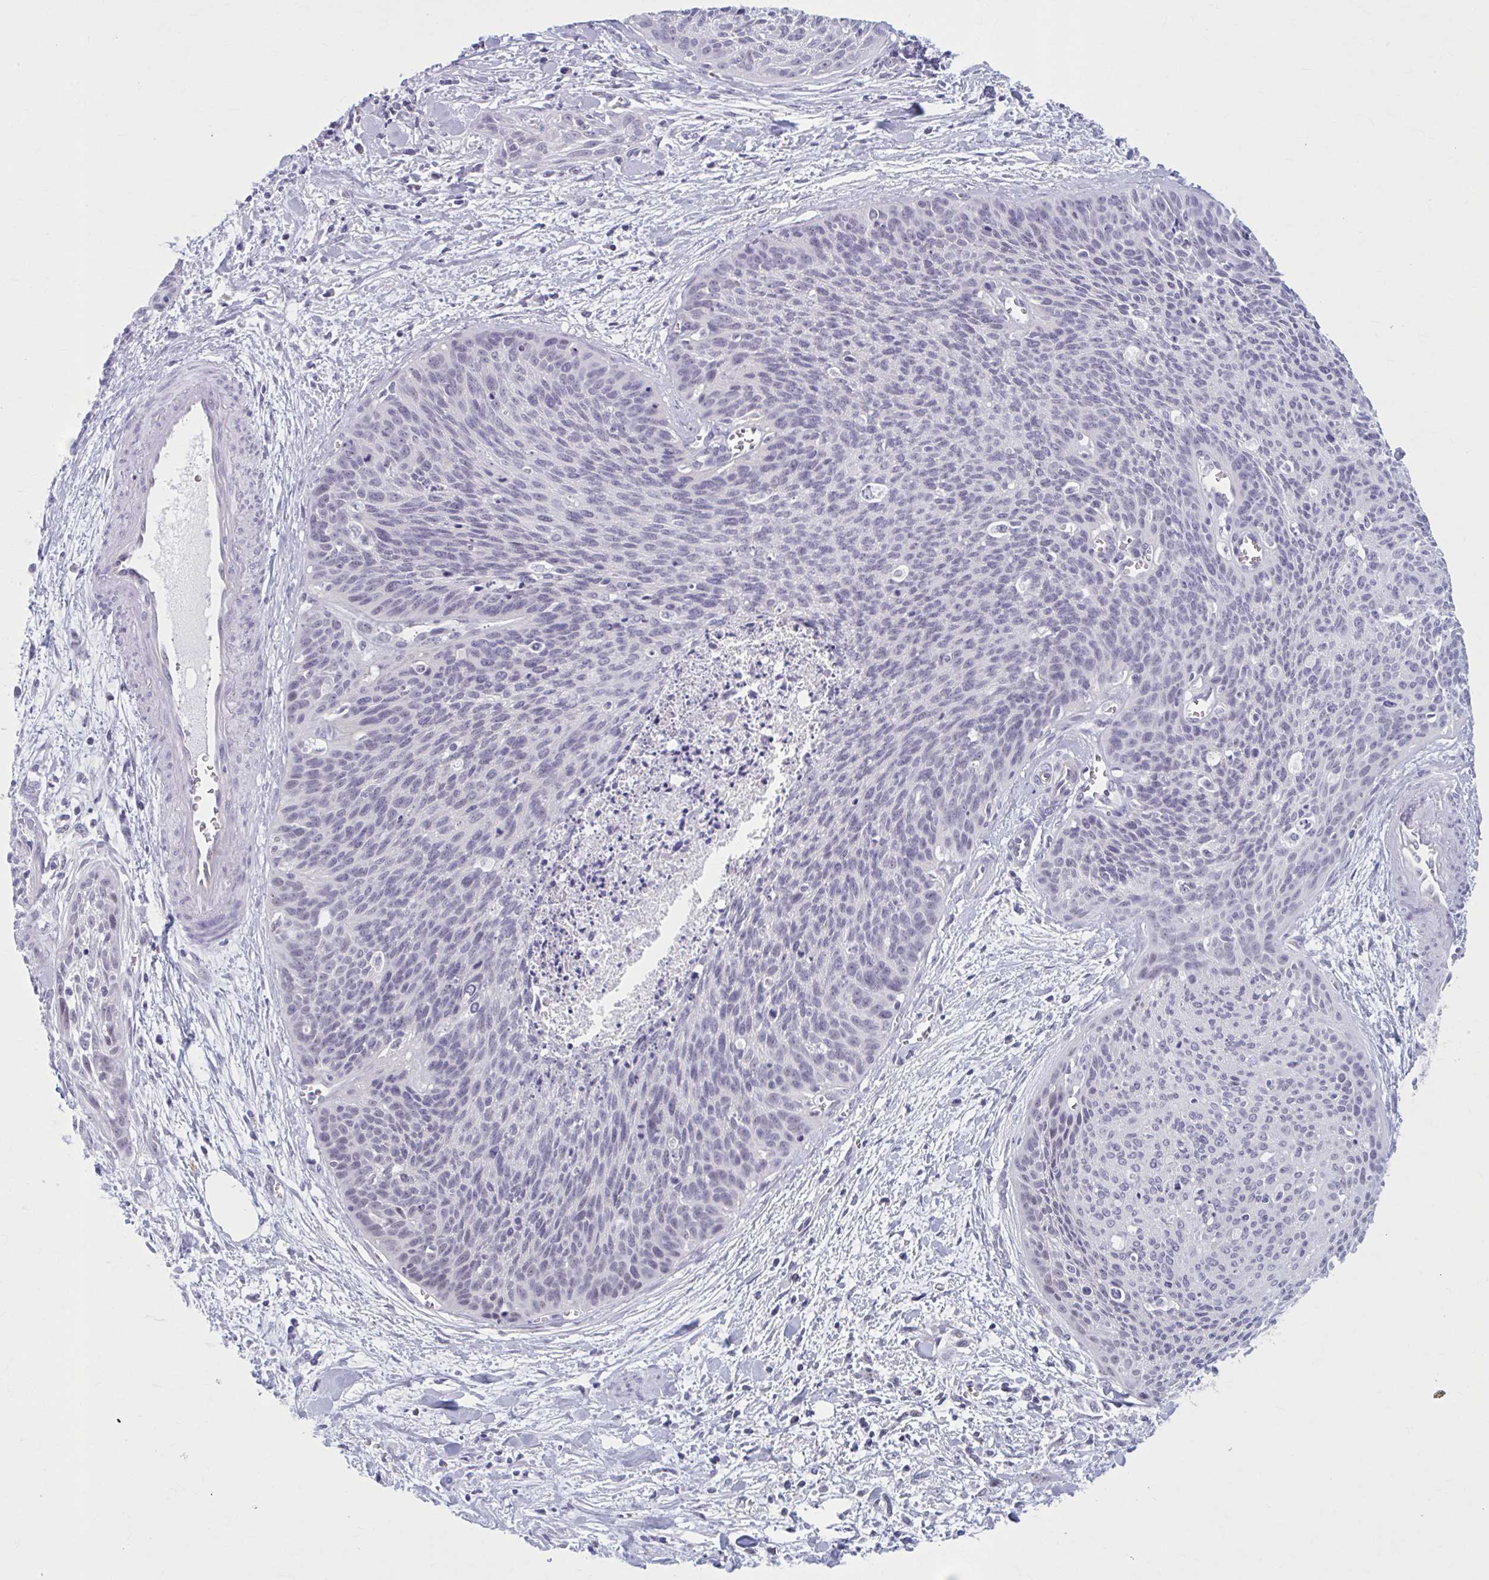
{"staining": {"intensity": "weak", "quantity": "<25%", "location": "nuclear"}, "tissue": "cervical cancer", "cell_type": "Tumor cells", "image_type": "cancer", "snomed": [{"axis": "morphology", "description": "Squamous cell carcinoma, NOS"}, {"axis": "topography", "description": "Cervix"}], "caption": "A photomicrograph of squamous cell carcinoma (cervical) stained for a protein shows no brown staining in tumor cells.", "gene": "CCDC105", "patient": {"sex": "female", "age": 55}}